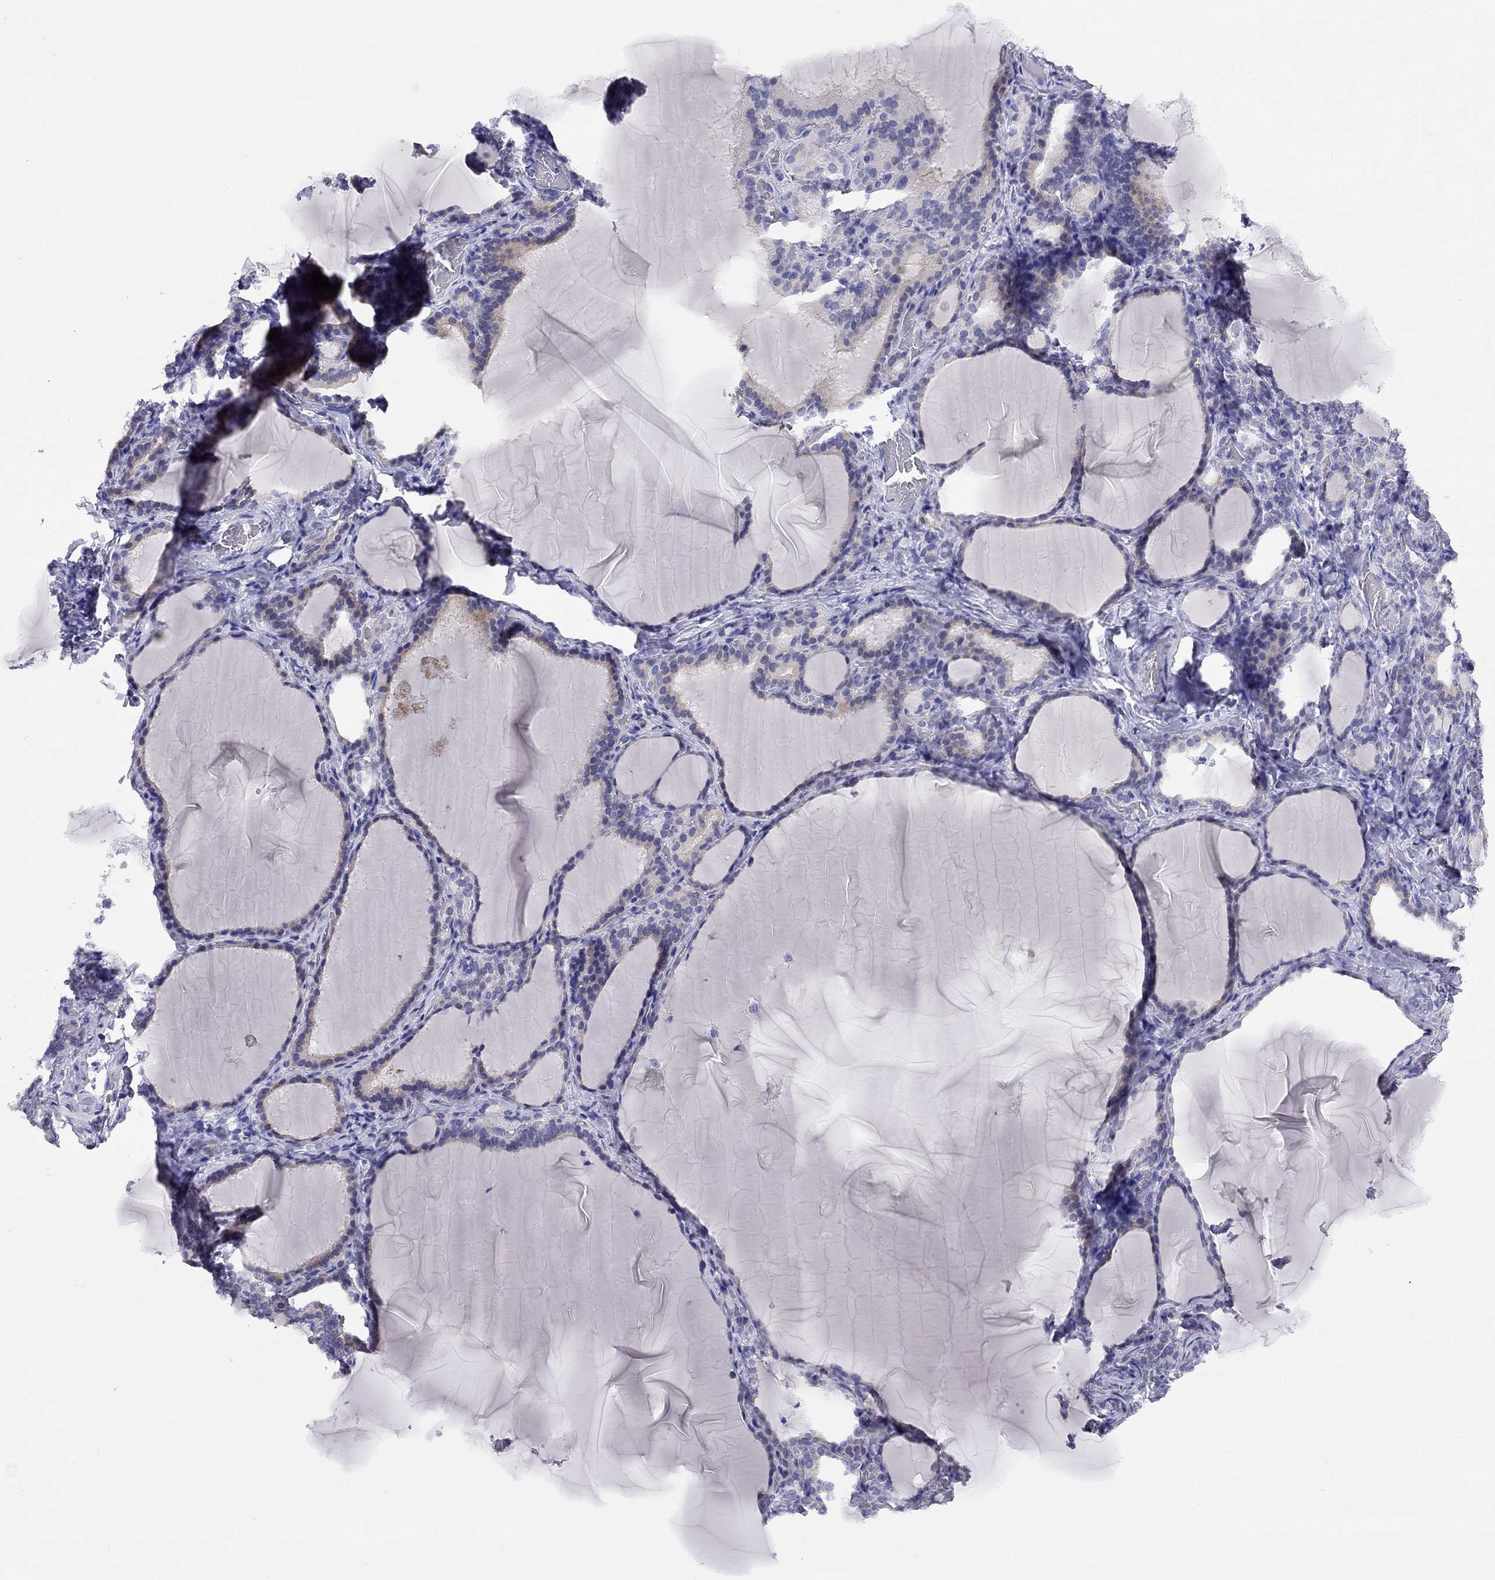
{"staining": {"intensity": "negative", "quantity": "none", "location": "none"}, "tissue": "thyroid gland", "cell_type": "Glandular cells", "image_type": "normal", "snomed": [{"axis": "morphology", "description": "Normal tissue, NOS"}, {"axis": "morphology", "description": "Hyperplasia, NOS"}, {"axis": "topography", "description": "Thyroid gland"}], "caption": "This is a image of immunohistochemistry (IHC) staining of normal thyroid gland, which shows no positivity in glandular cells.", "gene": "LRIT2", "patient": {"sex": "female", "age": 27}}